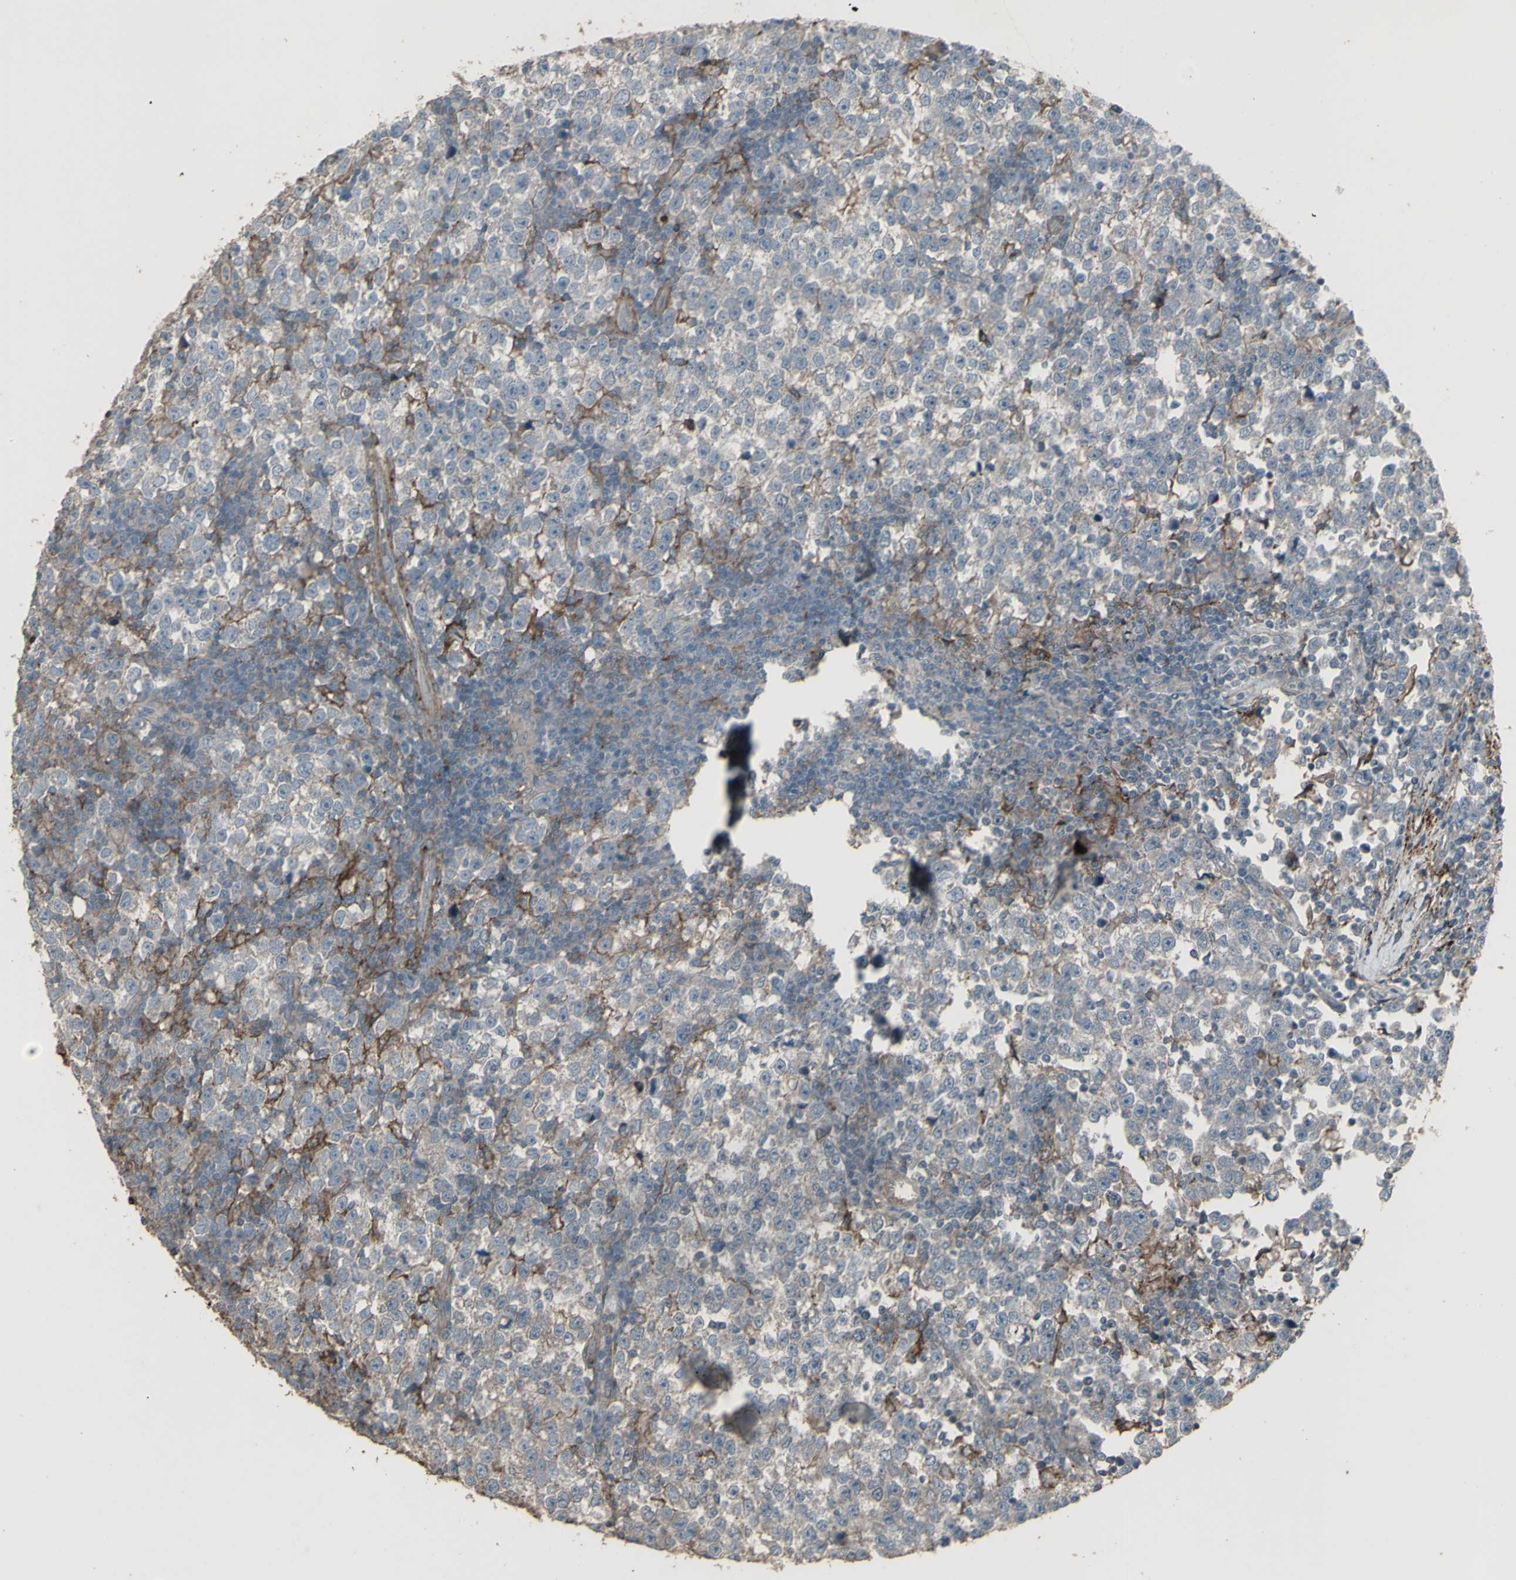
{"staining": {"intensity": "negative", "quantity": "none", "location": "none"}, "tissue": "testis cancer", "cell_type": "Tumor cells", "image_type": "cancer", "snomed": [{"axis": "morphology", "description": "Seminoma, NOS"}, {"axis": "topography", "description": "Testis"}], "caption": "High magnification brightfield microscopy of testis seminoma stained with DAB (brown) and counterstained with hematoxylin (blue): tumor cells show no significant staining. (Brightfield microscopy of DAB IHC at high magnification).", "gene": "SMO", "patient": {"sex": "male", "age": 43}}